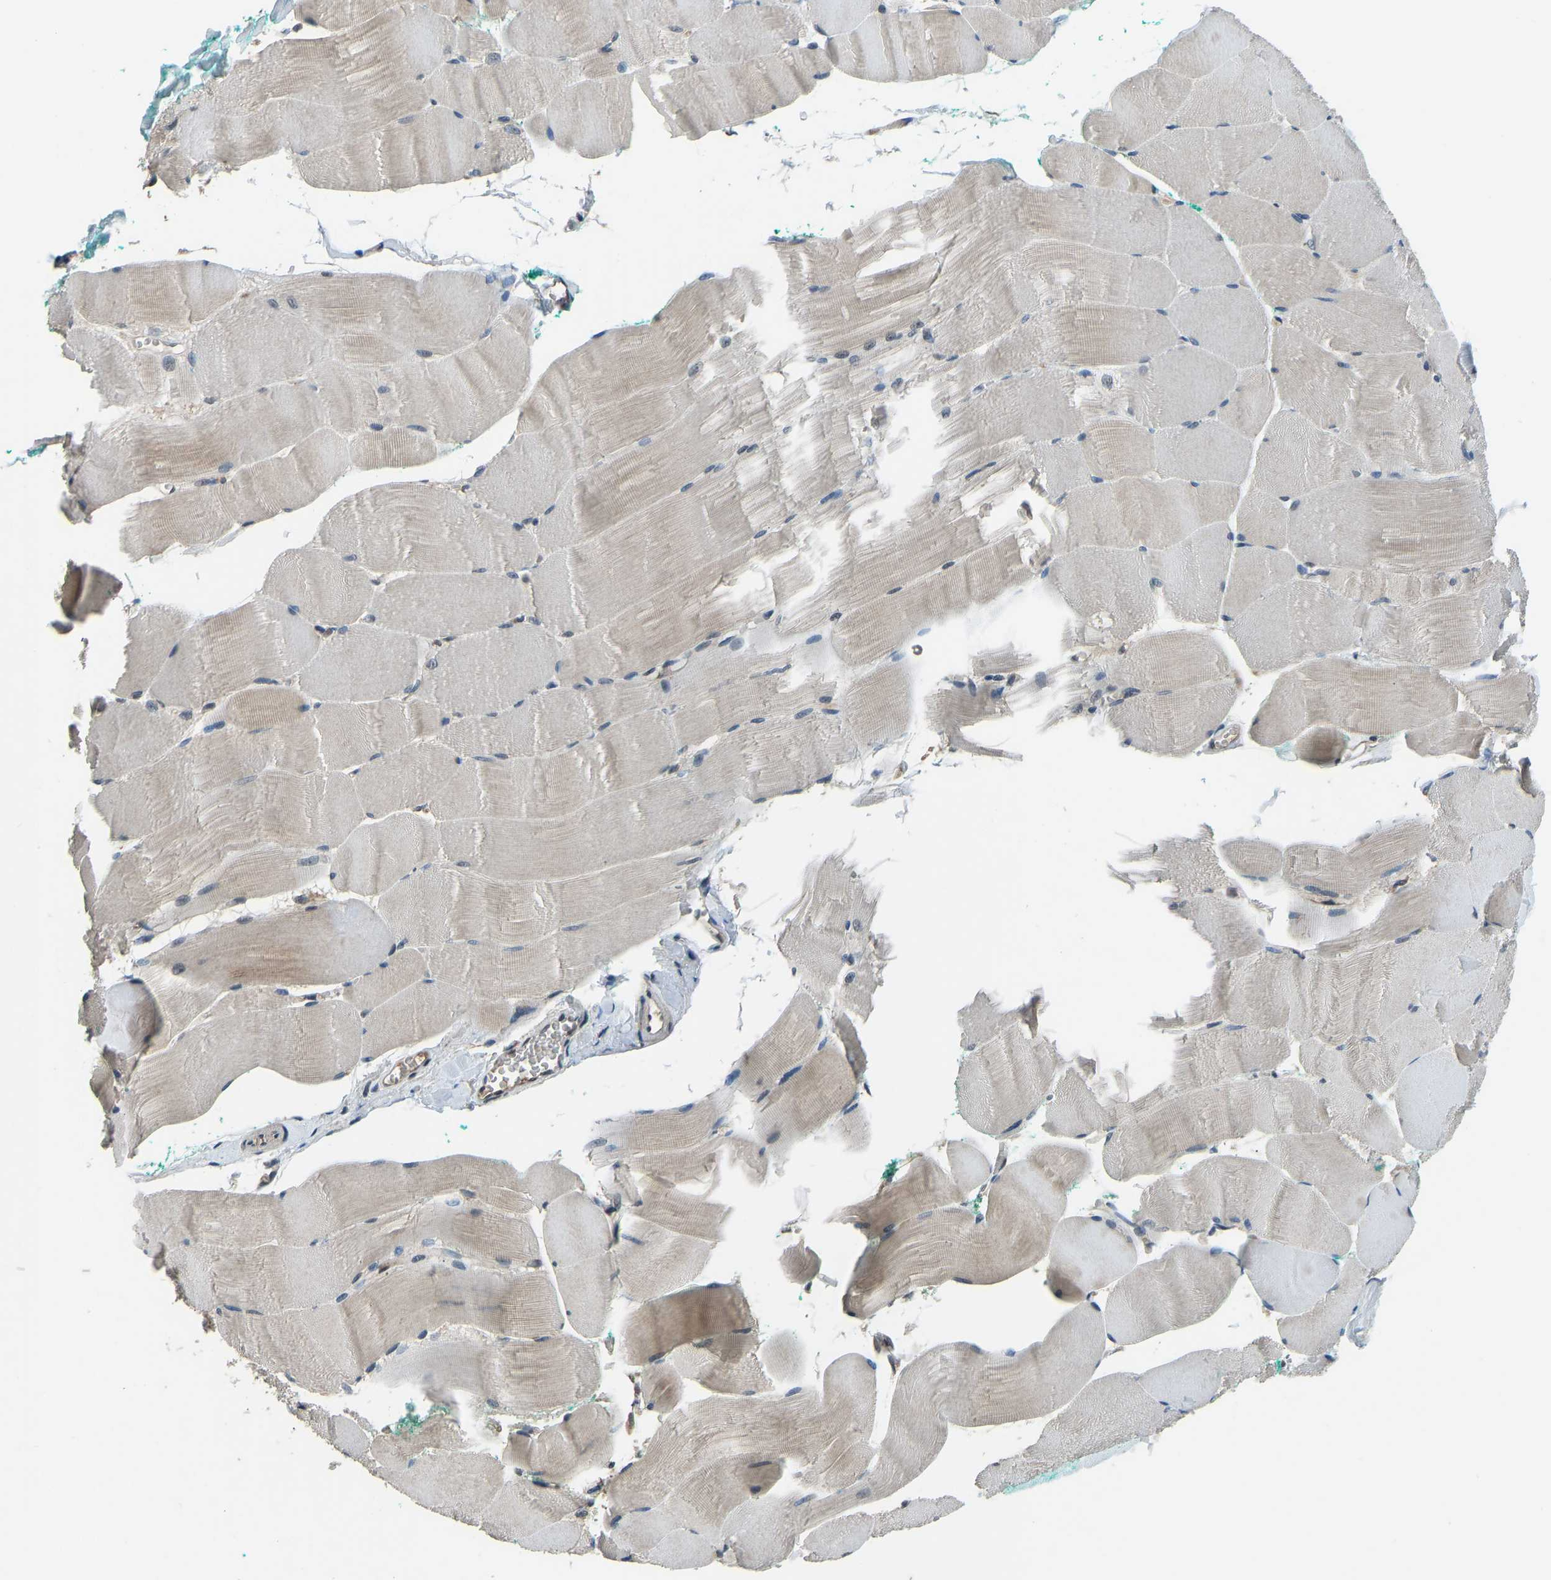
{"staining": {"intensity": "weak", "quantity": "25%-75%", "location": "cytoplasmic/membranous"}, "tissue": "skeletal muscle", "cell_type": "Myocytes", "image_type": "normal", "snomed": [{"axis": "morphology", "description": "Normal tissue, NOS"}, {"axis": "morphology", "description": "Squamous cell carcinoma, NOS"}, {"axis": "topography", "description": "Skeletal muscle"}], "caption": "High-power microscopy captured an IHC histopathology image of unremarkable skeletal muscle, revealing weak cytoplasmic/membranous expression in approximately 25%-75% of myocytes. The staining was performed using DAB, with brown indicating positive protein expression. Nuclei are stained blue with hematoxylin.", "gene": "TOX4", "patient": {"sex": "male", "age": 51}}